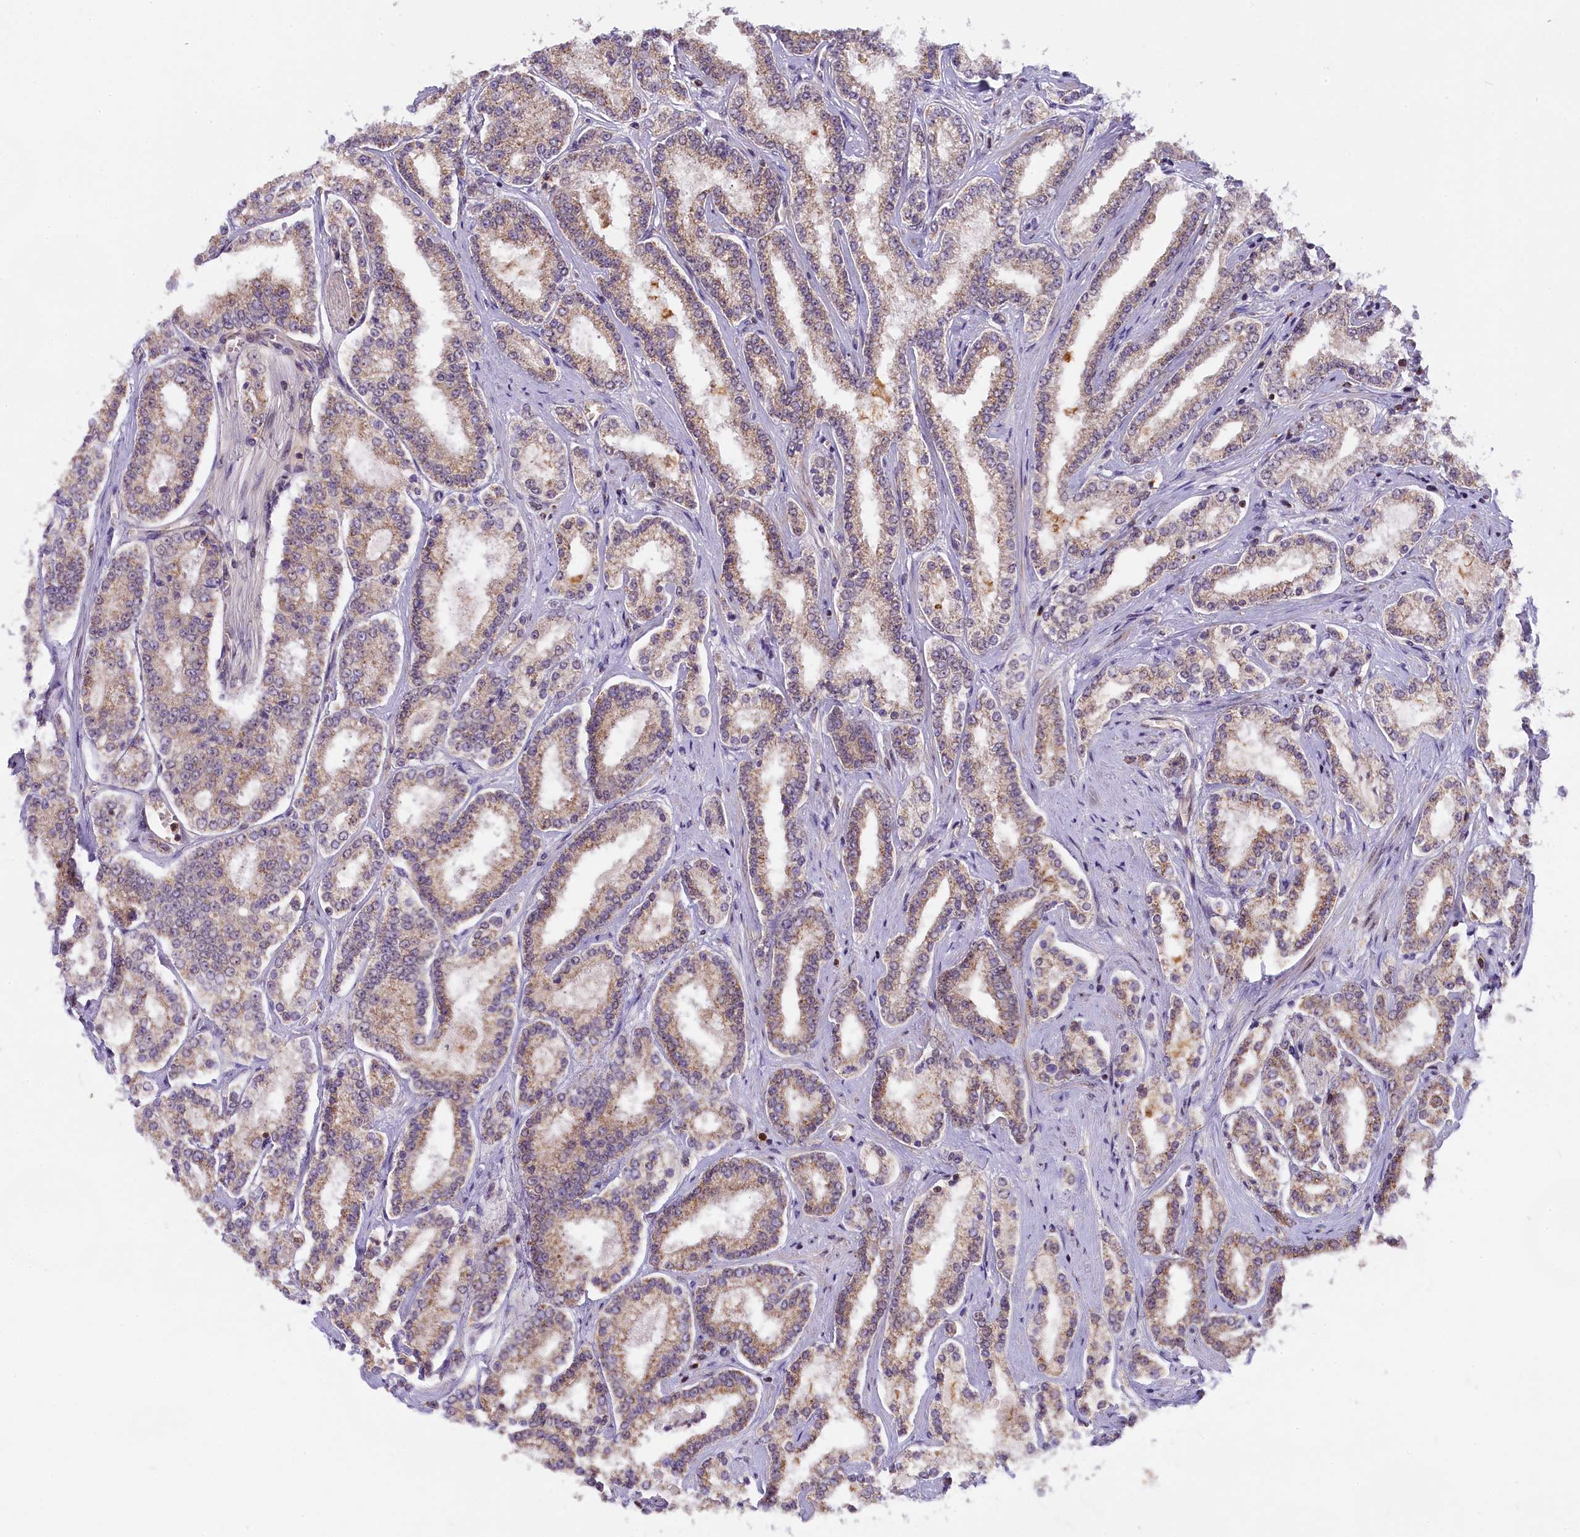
{"staining": {"intensity": "weak", "quantity": ">75%", "location": "cytoplasmic/membranous"}, "tissue": "prostate cancer", "cell_type": "Tumor cells", "image_type": "cancer", "snomed": [{"axis": "morphology", "description": "Normal tissue, NOS"}, {"axis": "morphology", "description": "Adenocarcinoma, High grade"}, {"axis": "topography", "description": "Prostate"}], "caption": "This micrograph demonstrates immunohistochemistry staining of adenocarcinoma (high-grade) (prostate), with low weak cytoplasmic/membranous staining in about >75% of tumor cells.", "gene": "CARD8", "patient": {"sex": "male", "age": 83}}